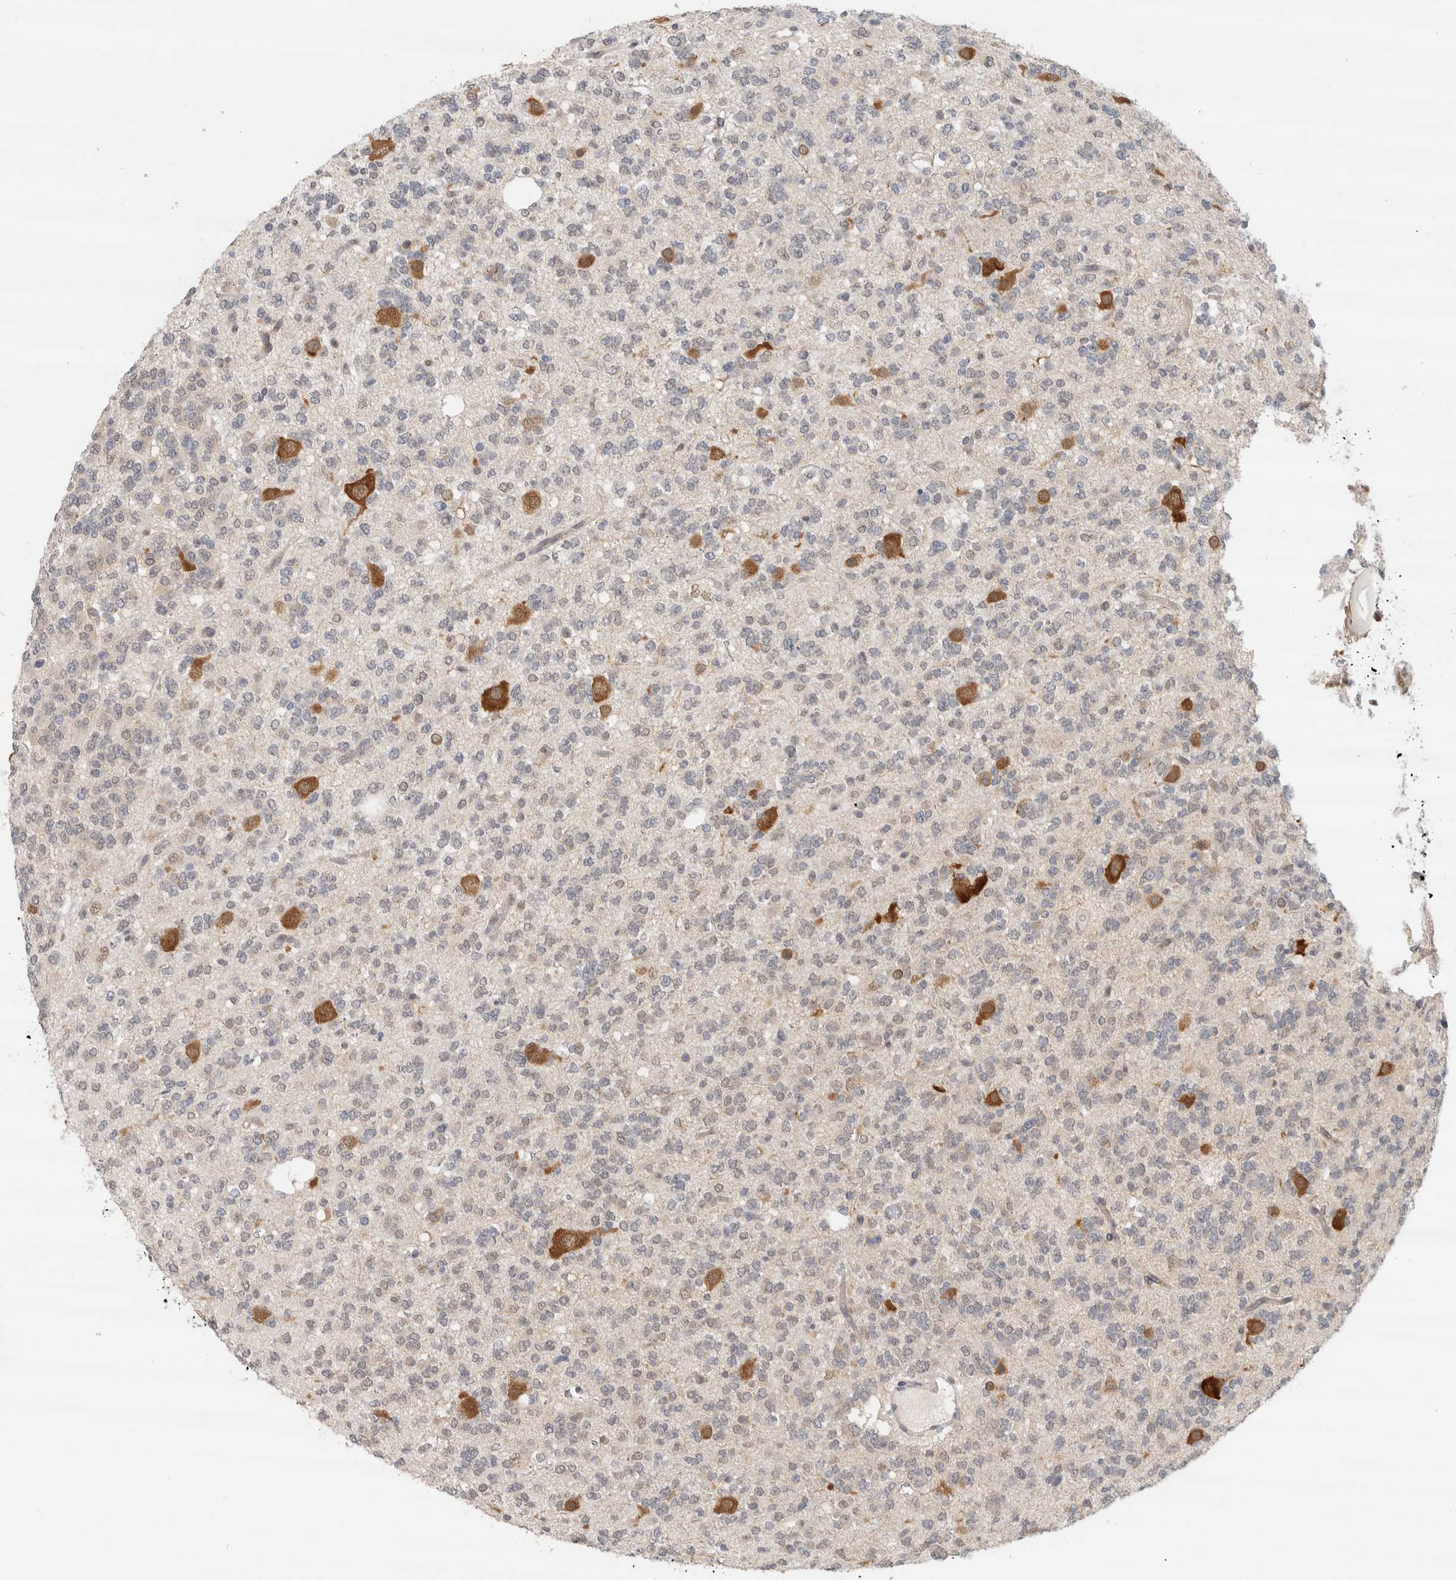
{"staining": {"intensity": "moderate", "quantity": "<25%", "location": "cytoplasmic/membranous,nuclear"}, "tissue": "glioma", "cell_type": "Tumor cells", "image_type": "cancer", "snomed": [{"axis": "morphology", "description": "Glioma, malignant, Low grade"}, {"axis": "topography", "description": "Brain"}], "caption": "High-magnification brightfield microscopy of glioma stained with DAB (brown) and counterstained with hematoxylin (blue). tumor cells exhibit moderate cytoplasmic/membranous and nuclear expression is seen in approximately<25% of cells.", "gene": "EIF4G3", "patient": {"sex": "male", "age": 38}}